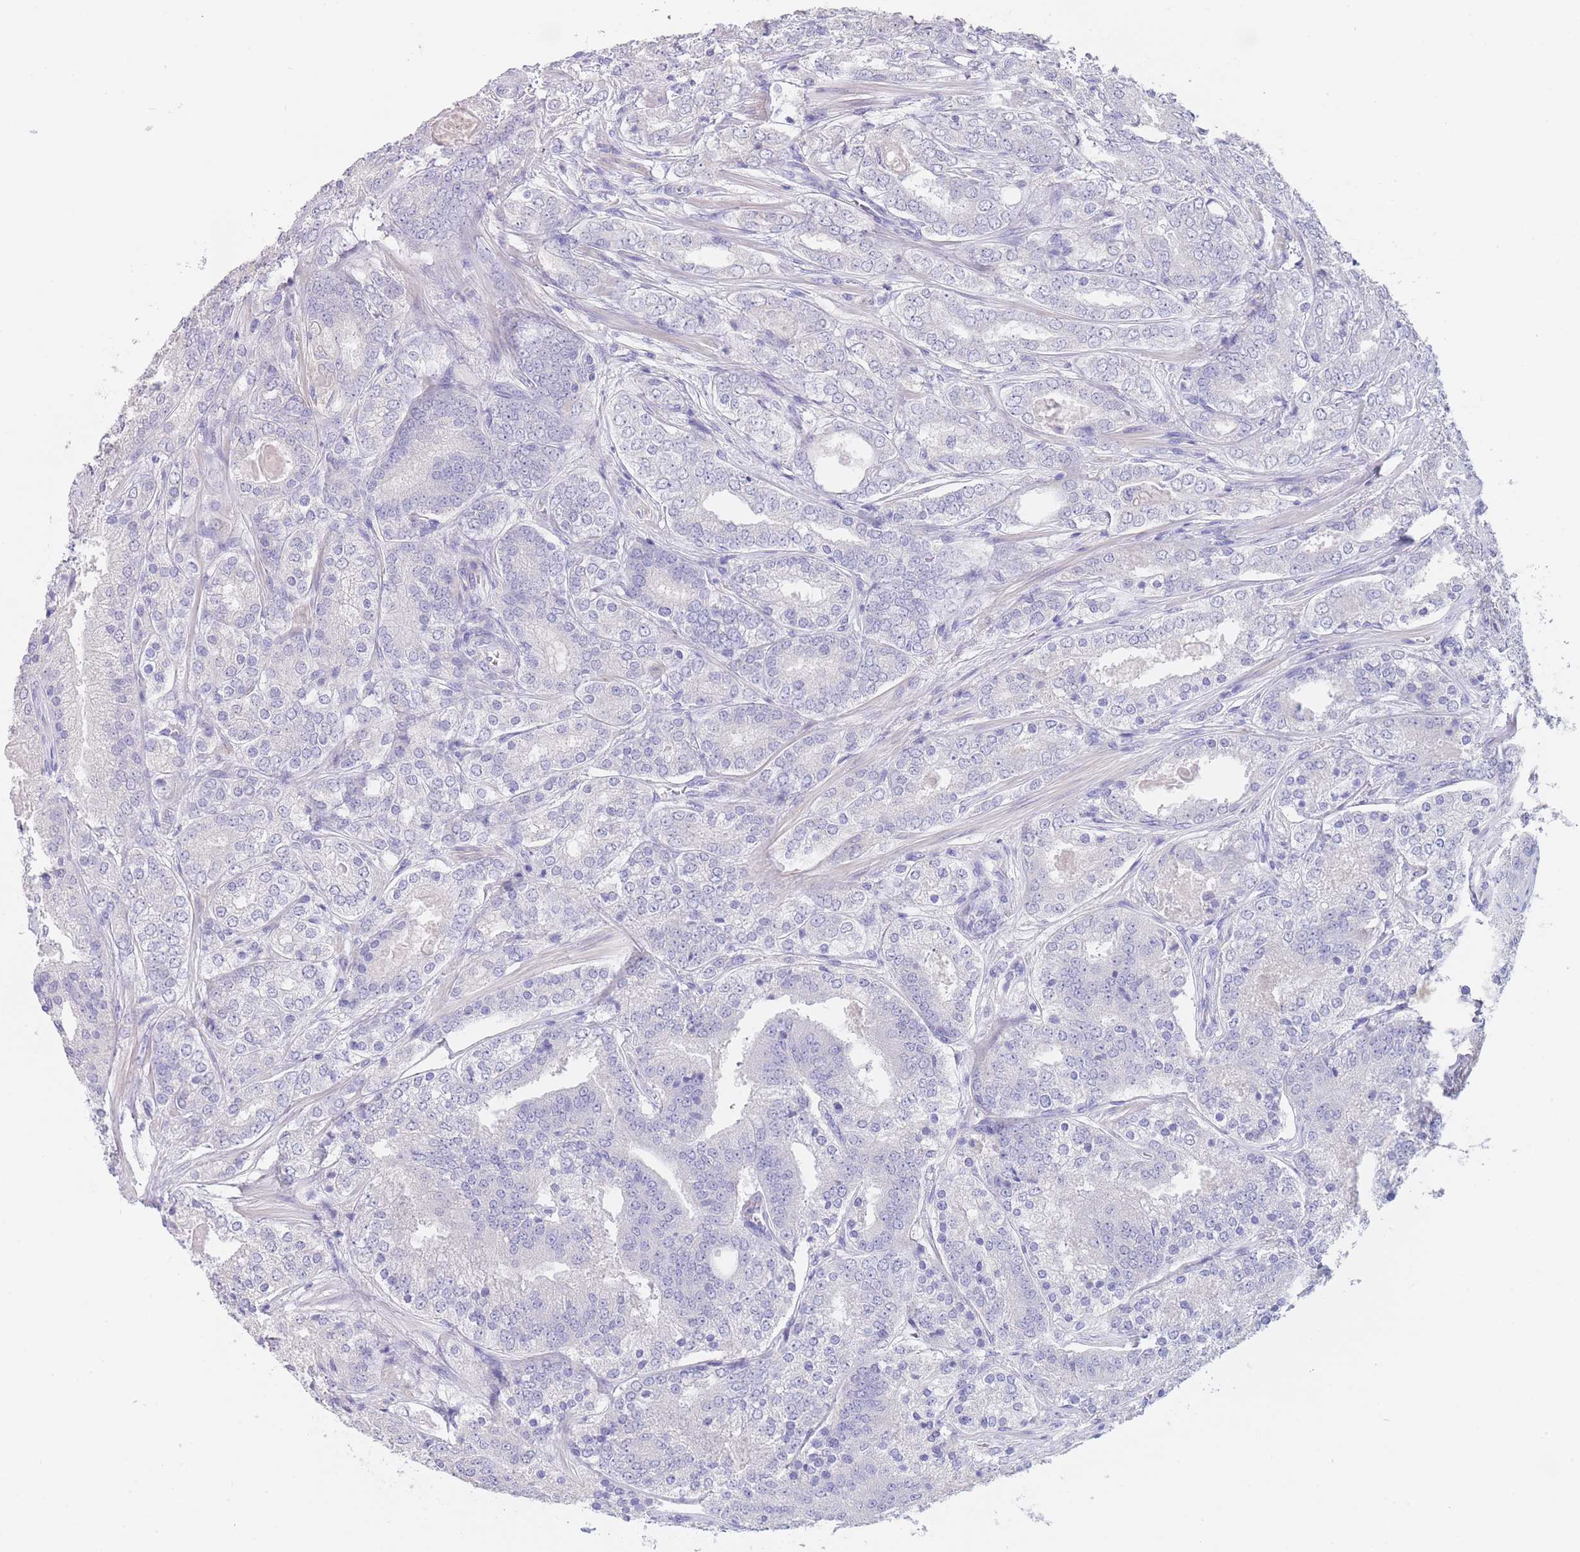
{"staining": {"intensity": "negative", "quantity": "none", "location": "none"}, "tissue": "prostate cancer", "cell_type": "Tumor cells", "image_type": "cancer", "snomed": [{"axis": "morphology", "description": "Adenocarcinoma, High grade"}, {"axis": "topography", "description": "Prostate"}], "caption": "An immunohistochemistry (IHC) photomicrograph of prostate cancer (adenocarcinoma (high-grade)) is shown. There is no staining in tumor cells of prostate cancer (adenocarcinoma (high-grade)).", "gene": "CD37", "patient": {"sex": "male", "age": 63}}